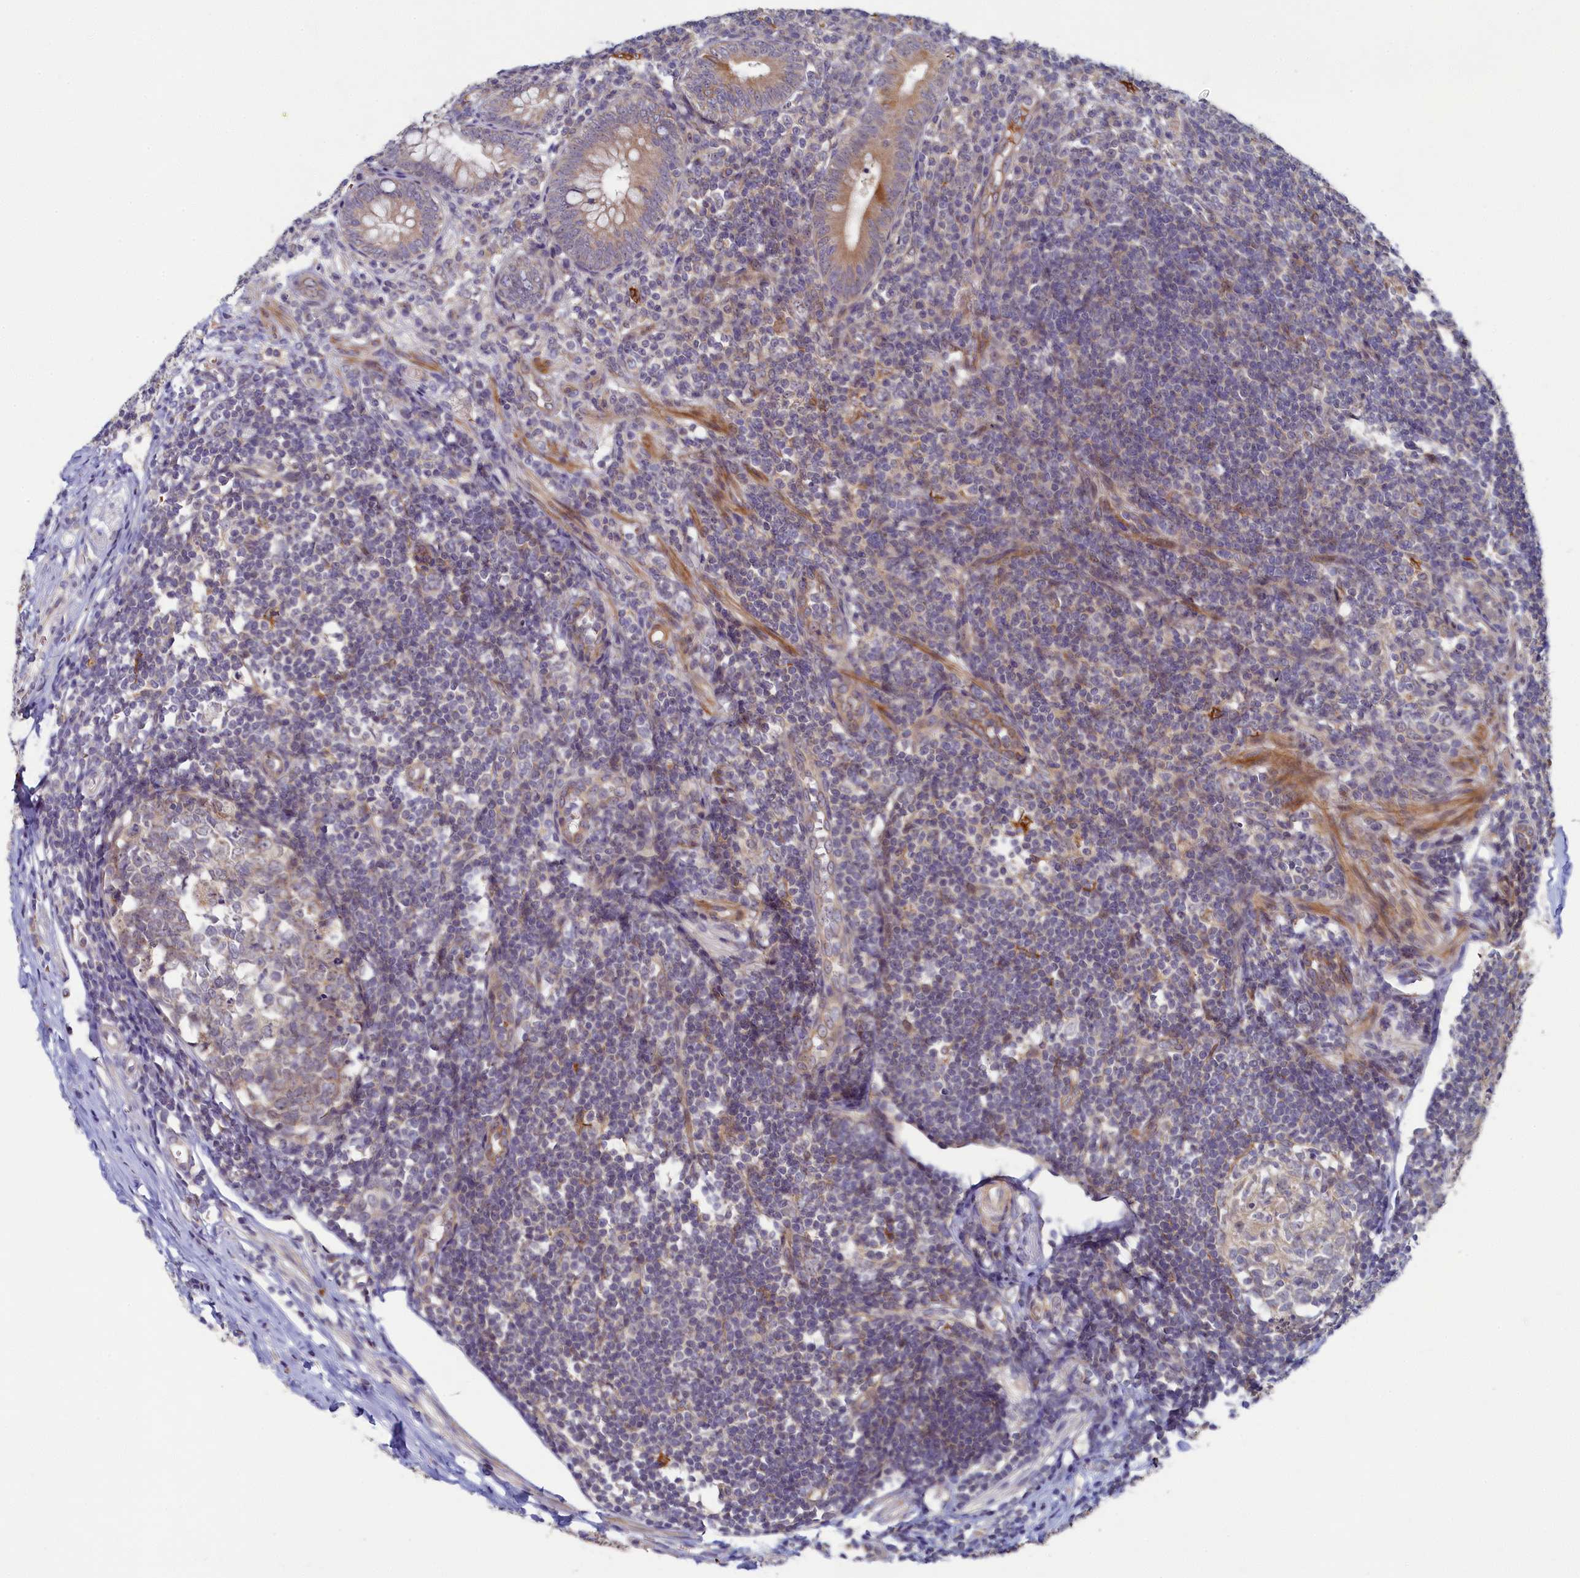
{"staining": {"intensity": "moderate", "quantity": ">75%", "location": "cytoplasmic/membranous"}, "tissue": "appendix", "cell_type": "Glandular cells", "image_type": "normal", "snomed": [{"axis": "morphology", "description": "Normal tissue, NOS"}, {"axis": "topography", "description": "Appendix"}], "caption": "An IHC histopathology image of unremarkable tissue is shown. Protein staining in brown highlights moderate cytoplasmic/membranous positivity in appendix within glandular cells. Immunohistochemistry (ihc) stains the protein in brown and the nuclei are stained blue.", "gene": "CEP20", "patient": {"sex": "male", "age": 14}}